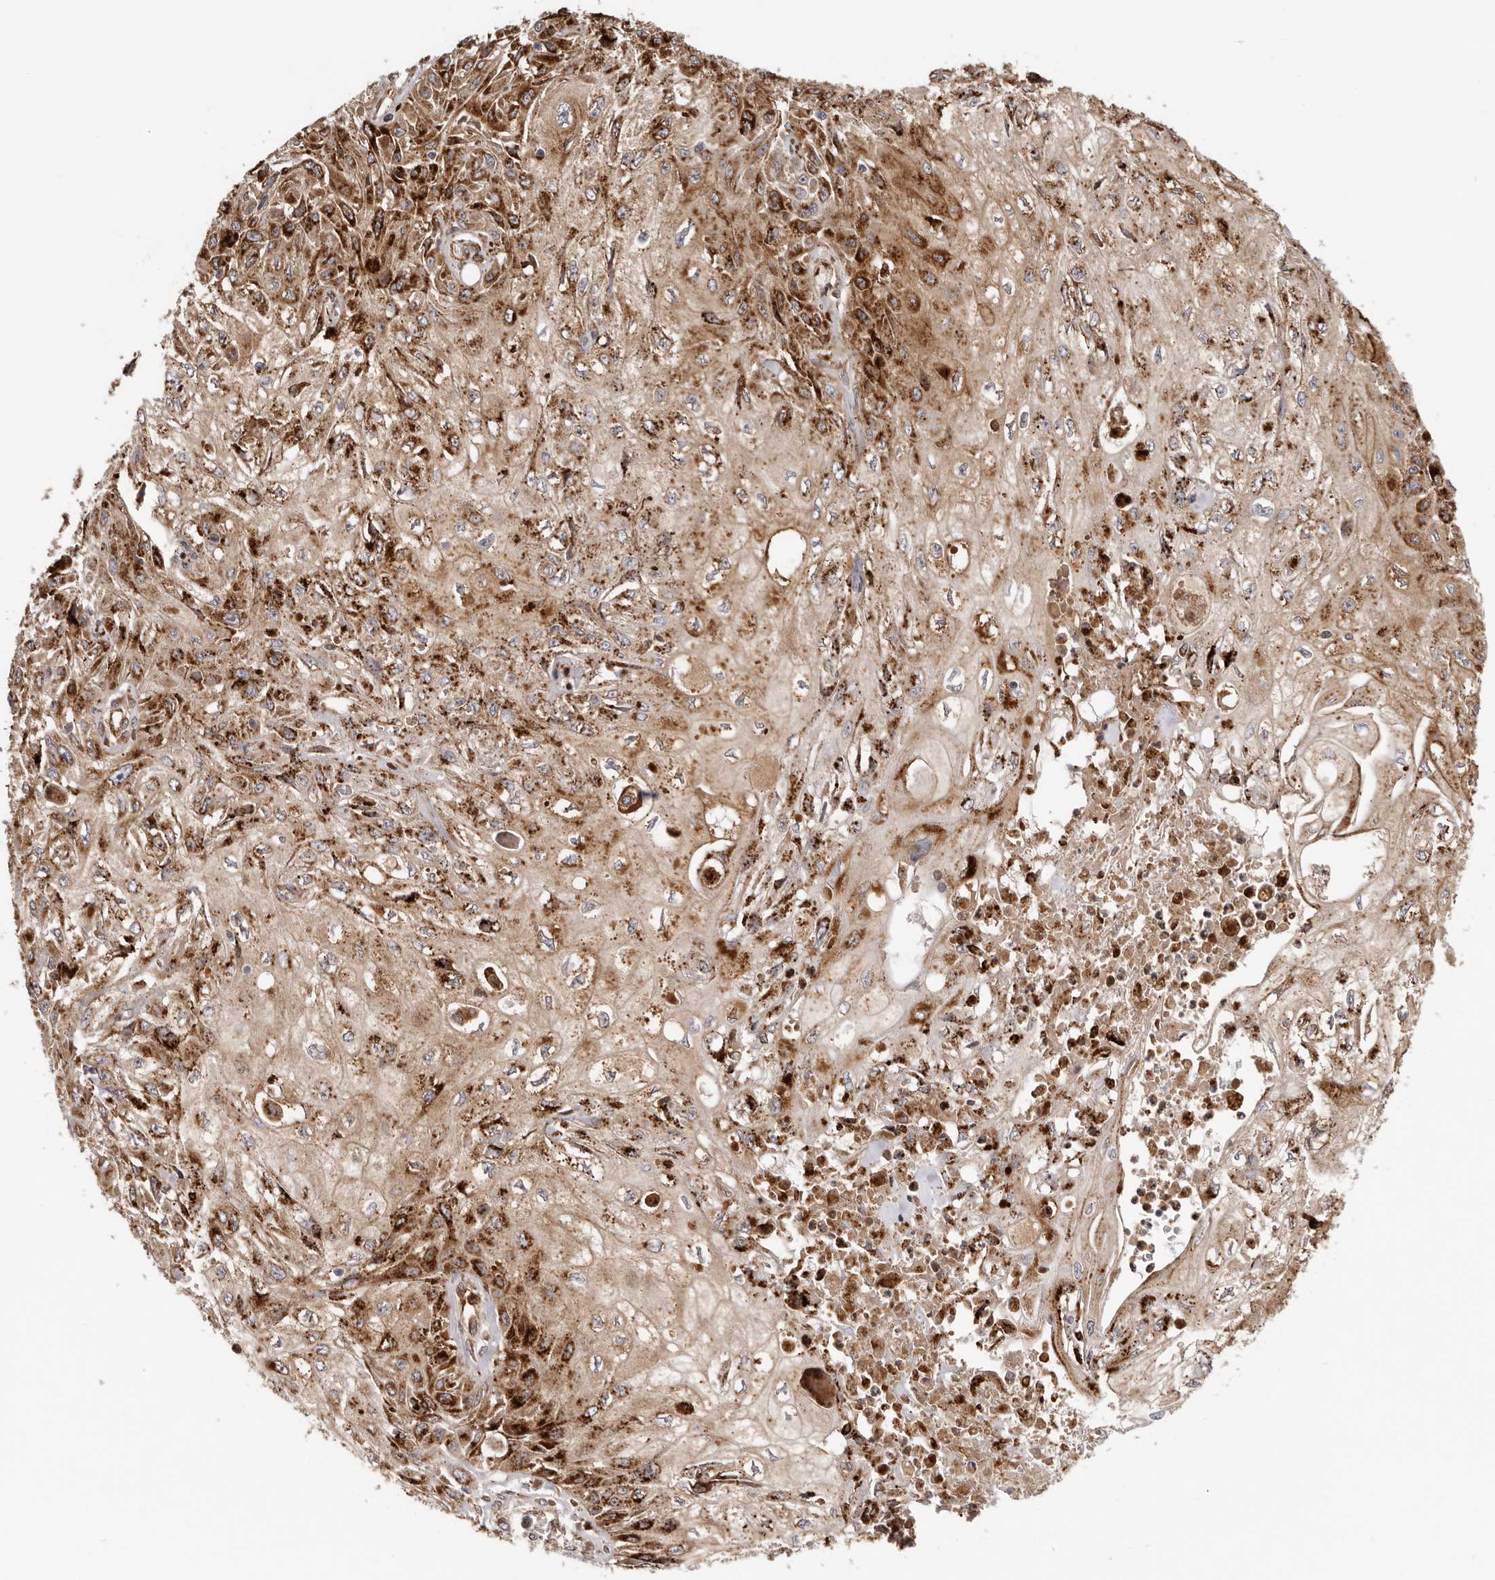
{"staining": {"intensity": "strong", "quantity": ">75%", "location": "cytoplasmic/membranous"}, "tissue": "skin cancer", "cell_type": "Tumor cells", "image_type": "cancer", "snomed": [{"axis": "morphology", "description": "Squamous cell carcinoma, NOS"}, {"axis": "morphology", "description": "Squamous cell carcinoma, metastatic, NOS"}, {"axis": "topography", "description": "Skin"}, {"axis": "topography", "description": "Lymph node"}], "caption": "Protein analysis of skin cancer (squamous cell carcinoma) tissue displays strong cytoplasmic/membranous staining in about >75% of tumor cells. Nuclei are stained in blue.", "gene": "GRN", "patient": {"sex": "male", "age": 75}}